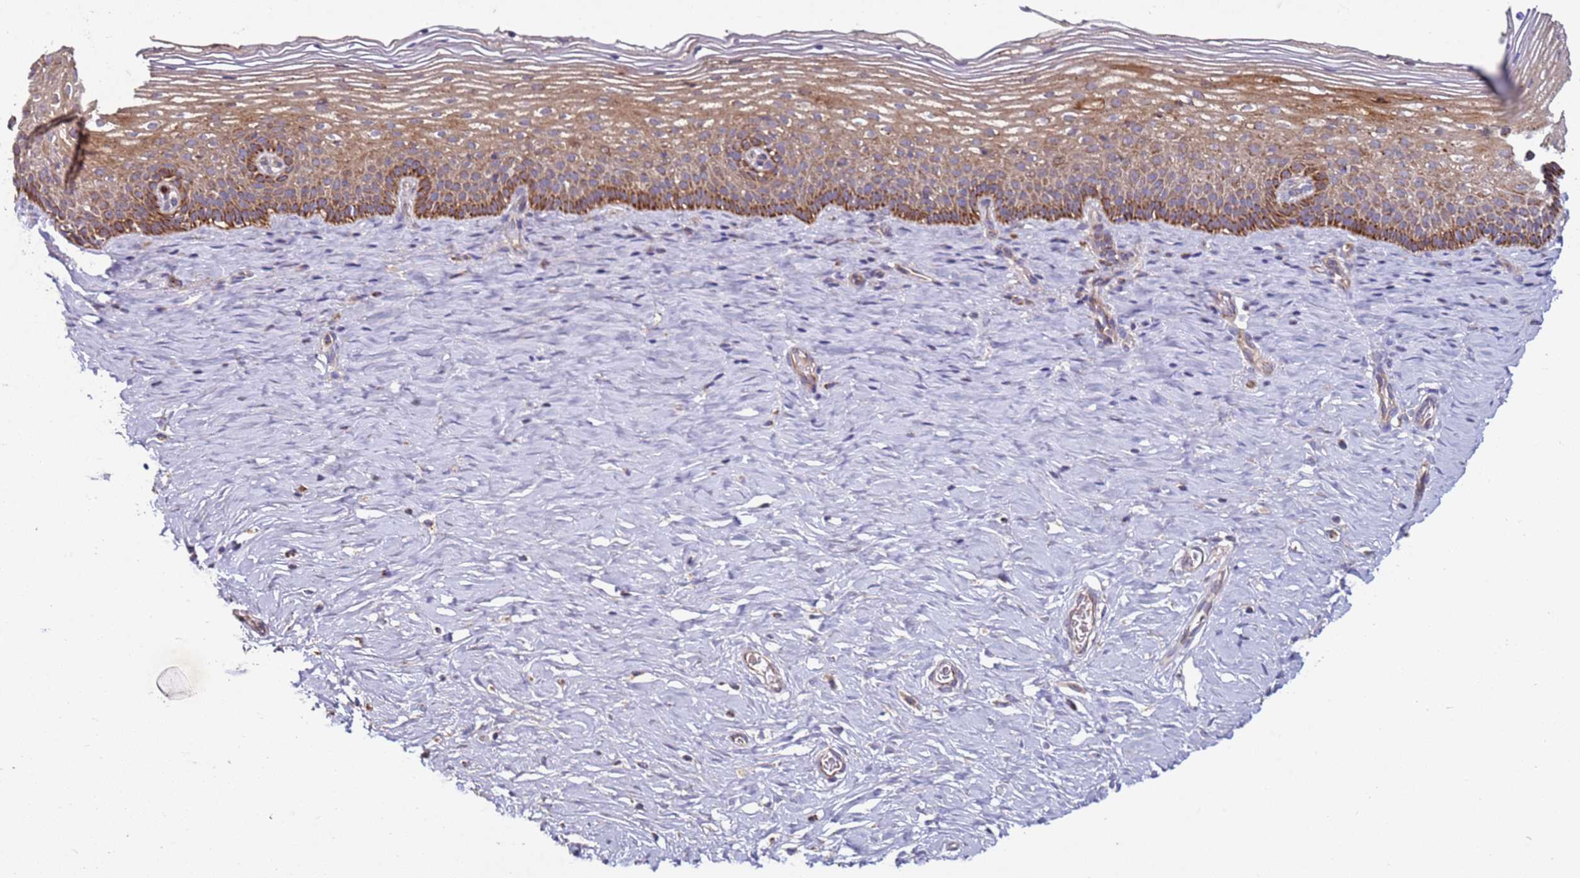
{"staining": {"intensity": "moderate", "quantity": "<25%", "location": "cytoplasmic/membranous"}, "tissue": "cervix", "cell_type": "Glandular cells", "image_type": "normal", "snomed": [{"axis": "morphology", "description": "Normal tissue, NOS"}, {"axis": "topography", "description": "Cervix"}], "caption": "Immunohistochemical staining of unremarkable cervix reveals low levels of moderate cytoplasmic/membranous staining in about <25% of glandular cells.", "gene": "FBXO33", "patient": {"sex": "female", "age": 33}}